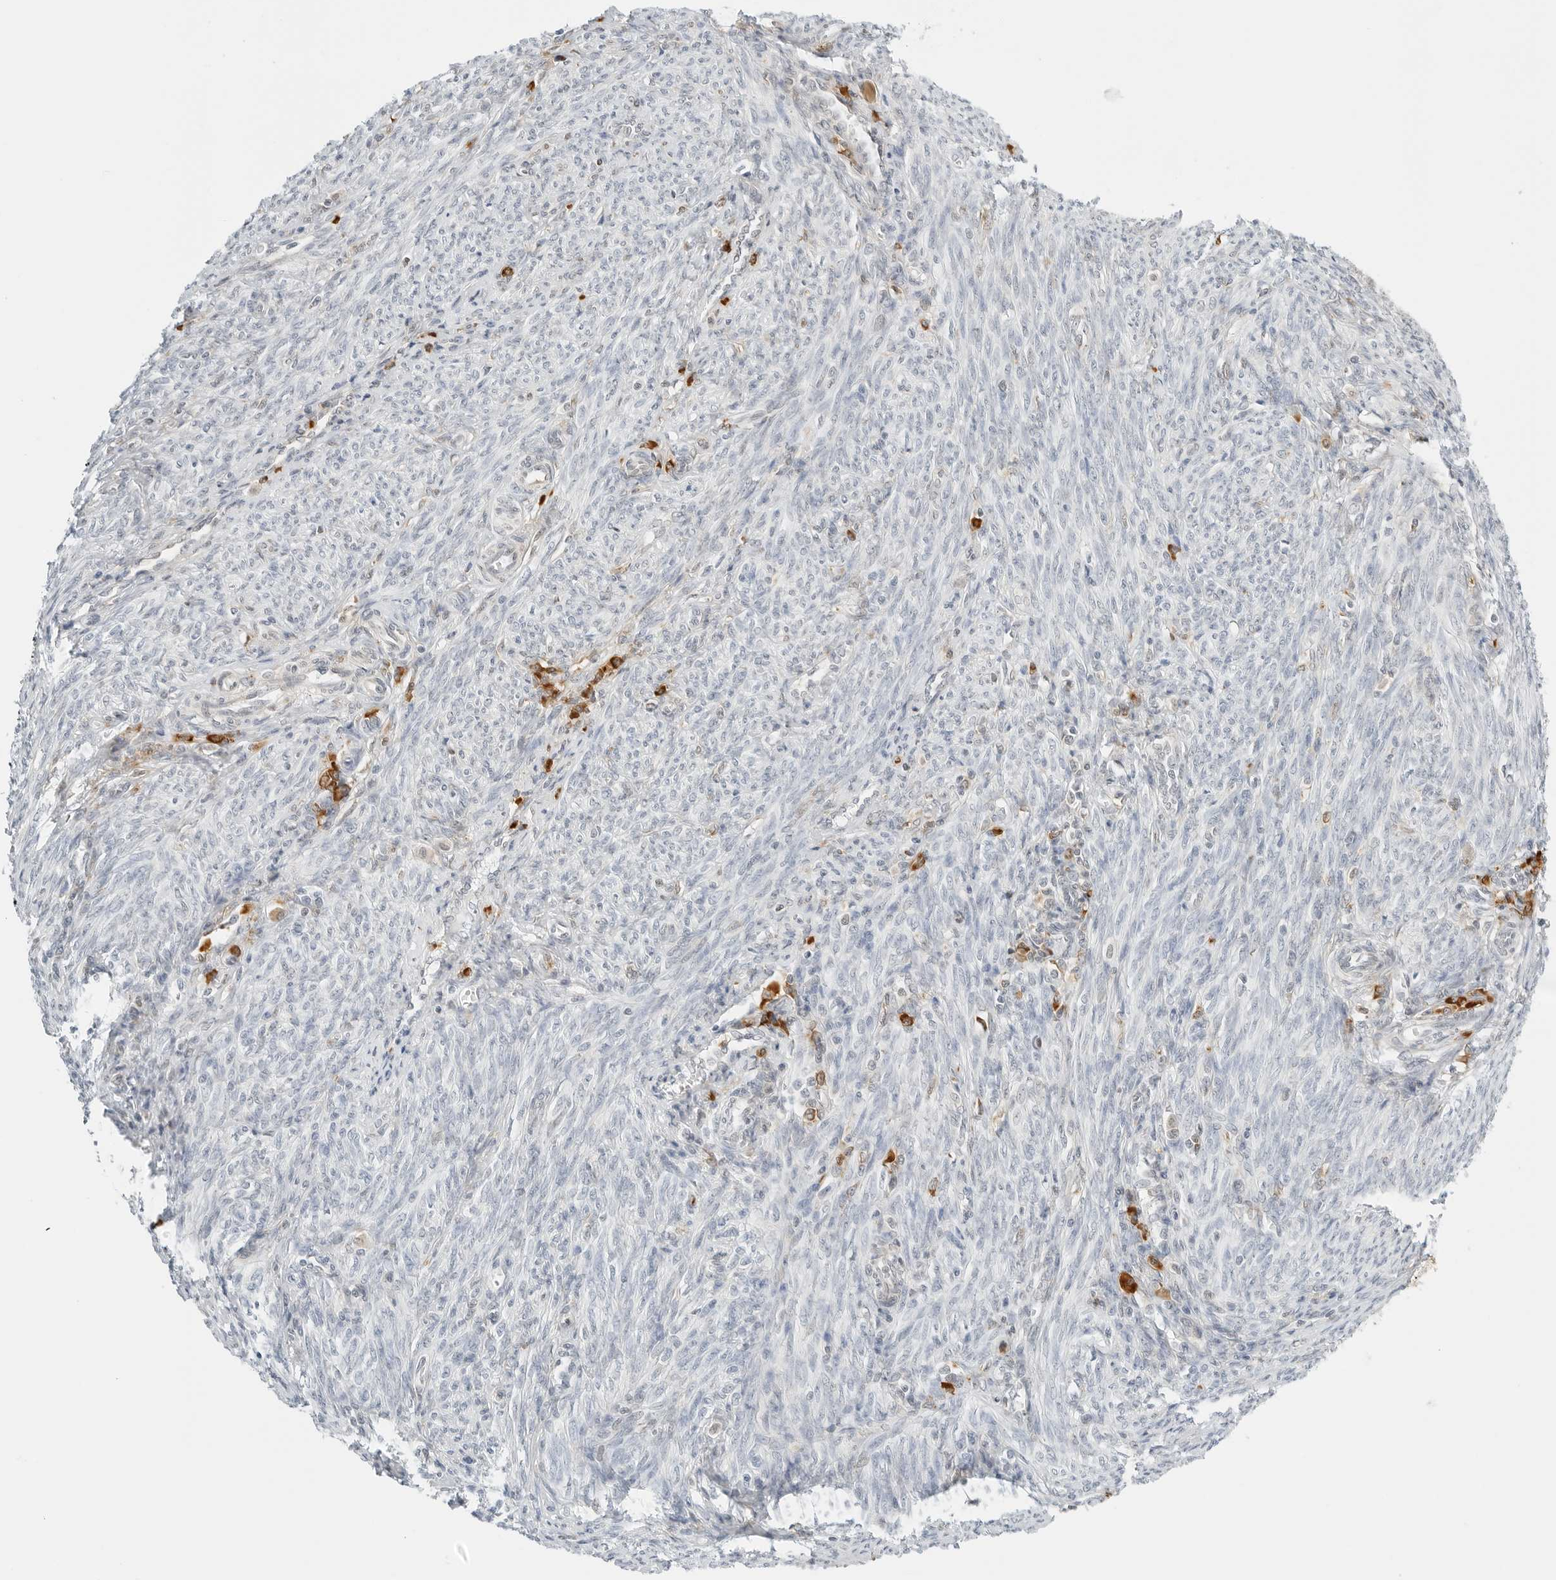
{"staining": {"intensity": "negative", "quantity": "none", "location": "none"}, "tissue": "endometrial cancer", "cell_type": "Tumor cells", "image_type": "cancer", "snomed": [{"axis": "morphology", "description": "Adenocarcinoma, NOS"}, {"axis": "topography", "description": "Uterus"}], "caption": "This is a image of immunohistochemistry (IHC) staining of endometrial cancer, which shows no staining in tumor cells. Brightfield microscopy of immunohistochemistry (IHC) stained with DAB (brown) and hematoxylin (blue), captured at high magnification.", "gene": "THEM4", "patient": {"sex": "female", "age": 77}}